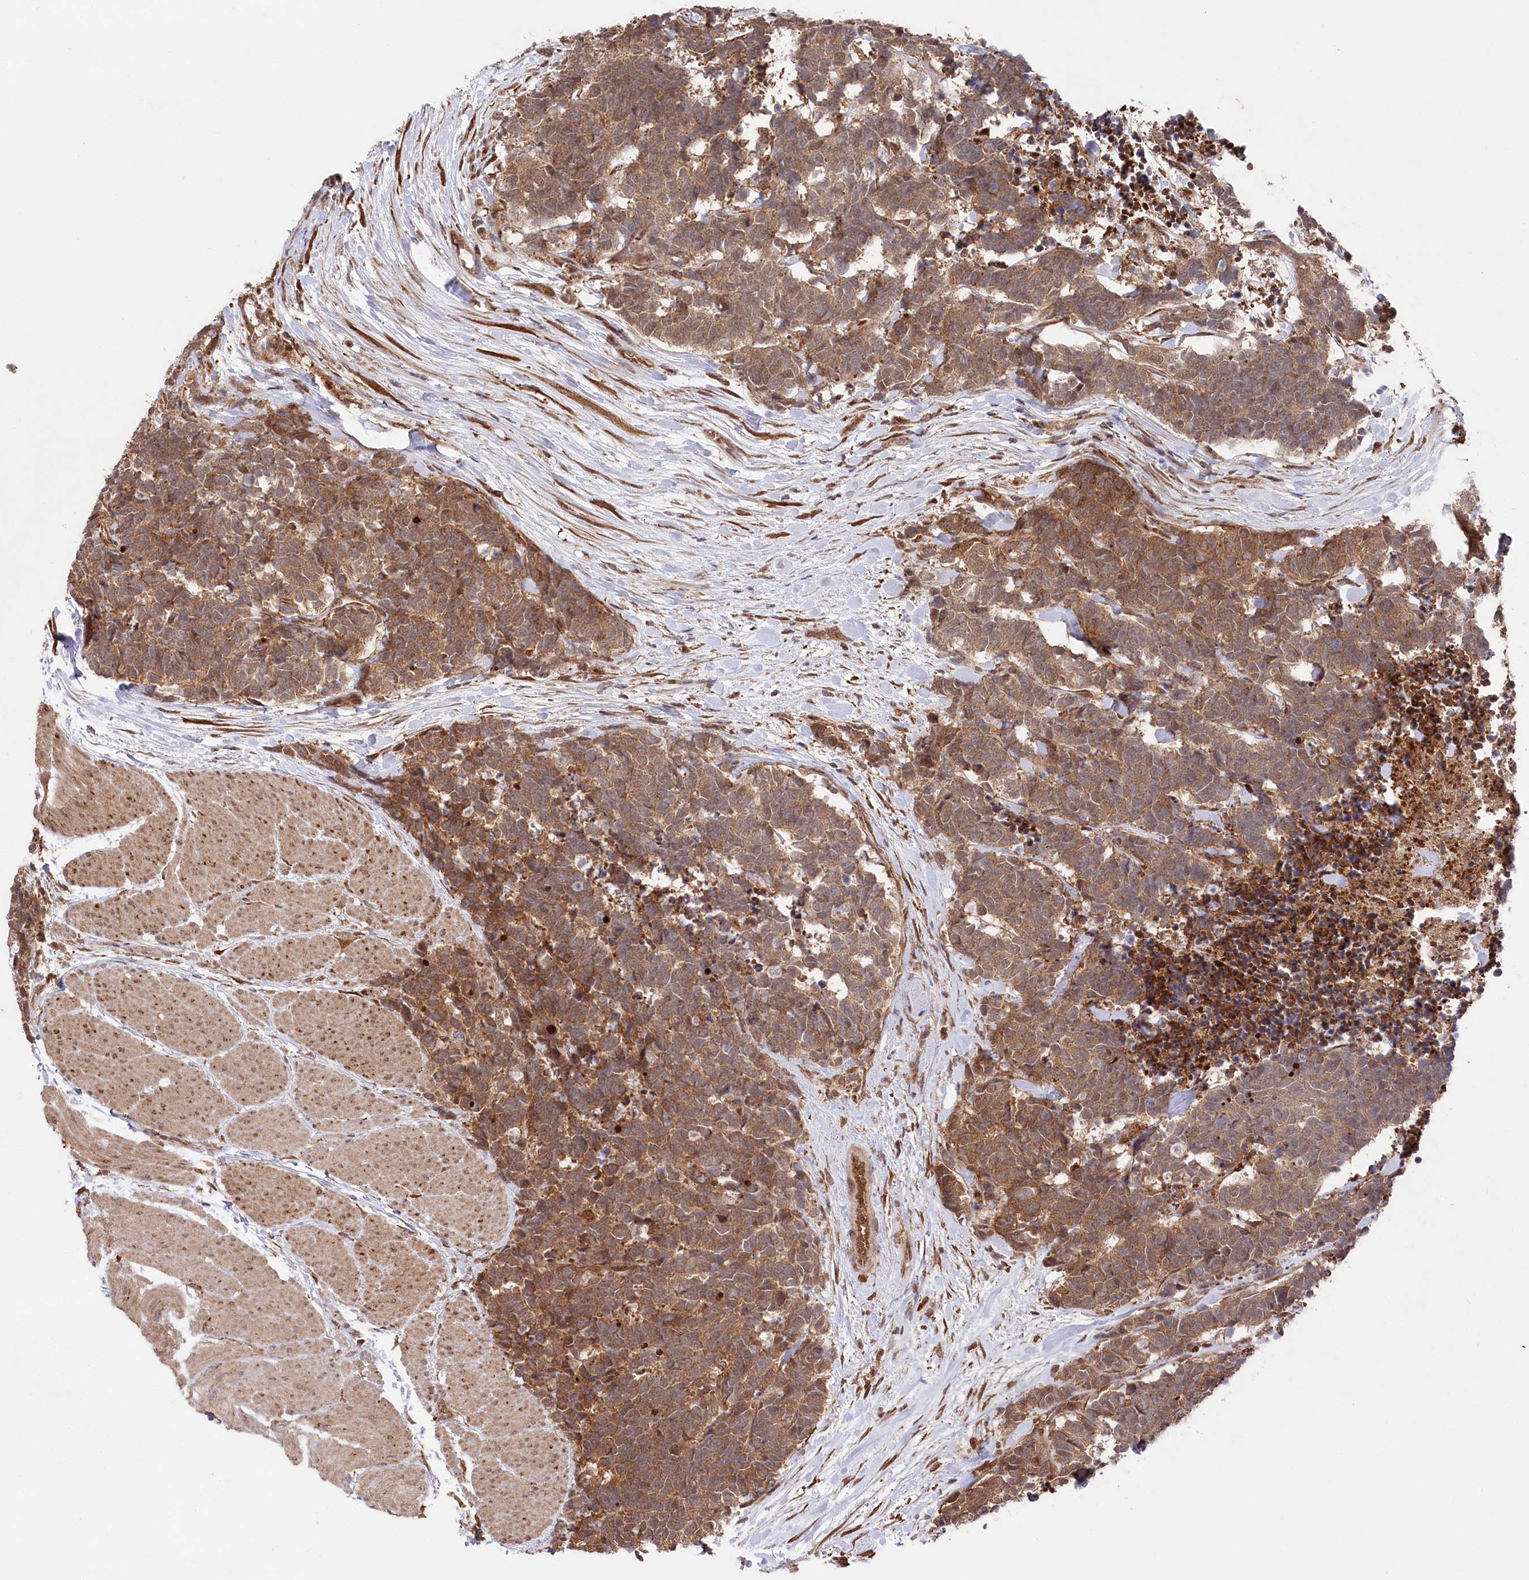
{"staining": {"intensity": "strong", "quantity": ">75%", "location": "cytoplasmic/membranous"}, "tissue": "carcinoid", "cell_type": "Tumor cells", "image_type": "cancer", "snomed": [{"axis": "morphology", "description": "Carcinoma, NOS"}, {"axis": "morphology", "description": "Carcinoid, malignant, NOS"}, {"axis": "topography", "description": "Urinary bladder"}], "caption": "Immunohistochemistry (IHC) image of carcinoid stained for a protein (brown), which reveals high levels of strong cytoplasmic/membranous staining in approximately >75% of tumor cells.", "gene": "PSMA1", "patient": {"sex": "male", "age": 57}}